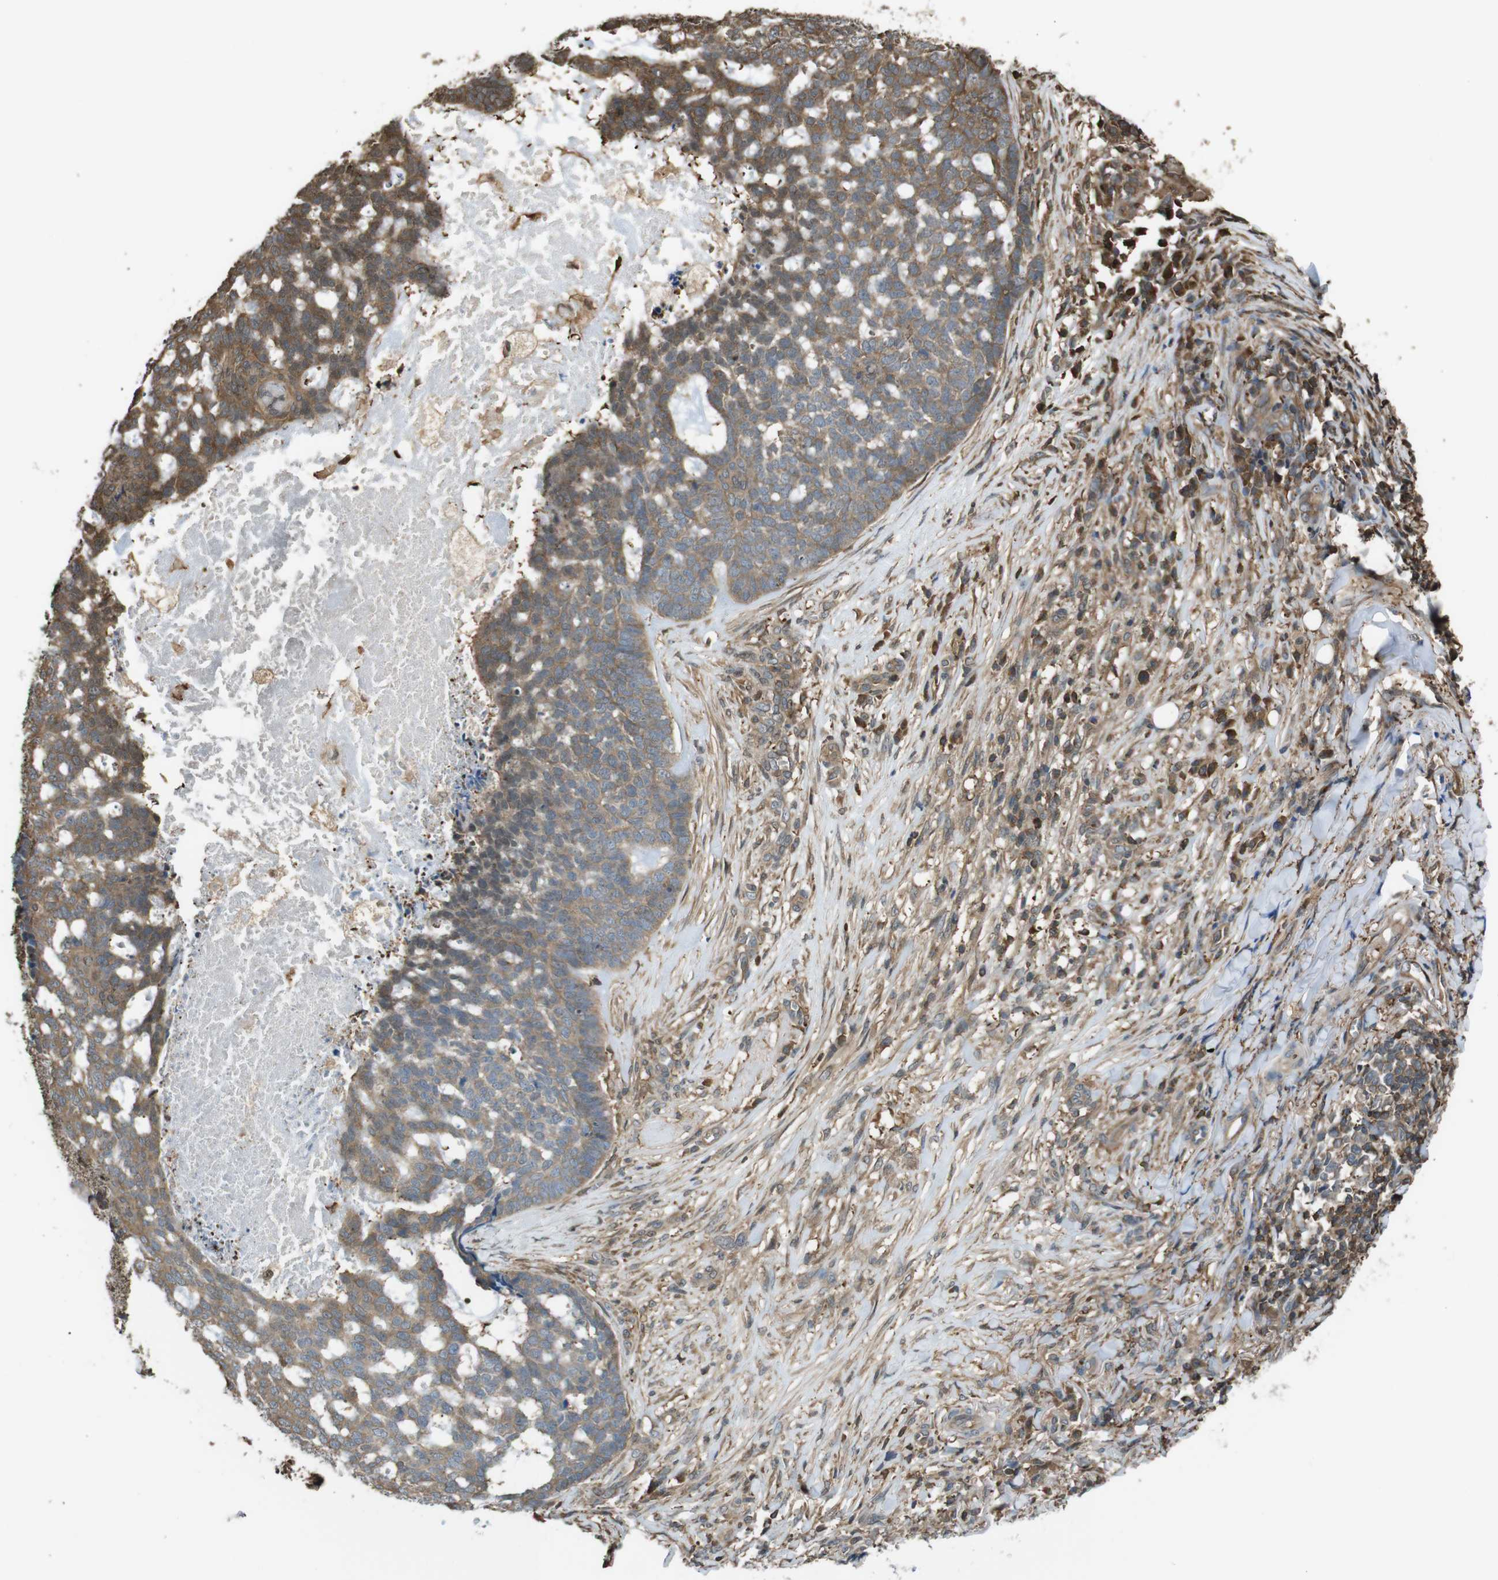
{"staining": {"intensity": "moderate", "quantity": ">75%", "location": "cytoplasmic/membranous"}, "tissue": "skin cancer", "cell_type": "Tumor cells", "image_type": "cancer", "snomed": [{"axis": "morphology", "description": "Basal cell carcinoma"}, {"axis": "topography", "description": "Skin"}], "caption": "Basal cell carcinoma (skin) was stained to show a protein in brown. There is medium levels of moderate cytoplasmic/membranous expression in approximately >75% of tumor cells. Nuclei are stained in blue.", "gene": "ARHGDIA", "patient": {"sex": "male", "age": 84}}